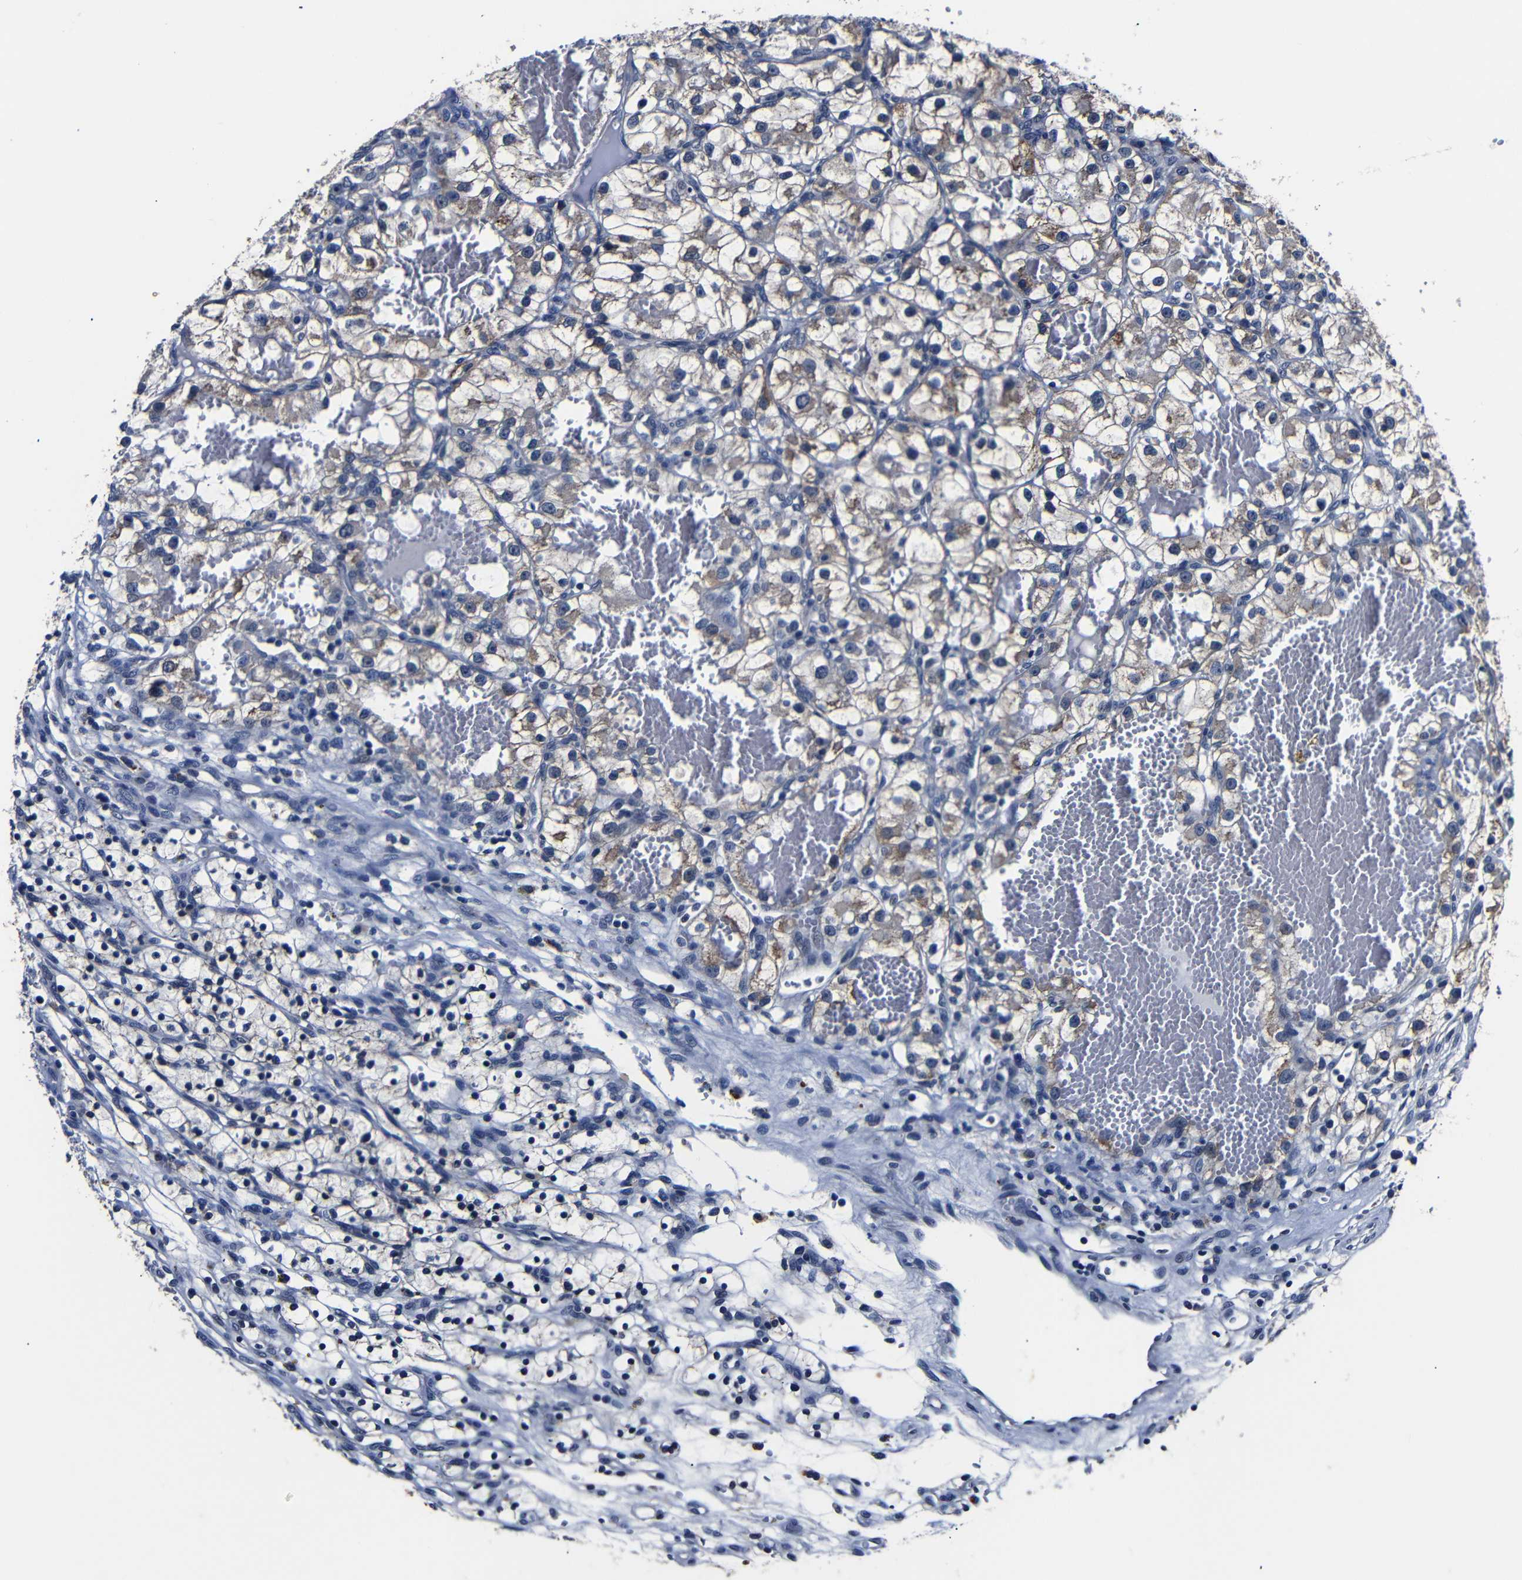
{"staining": {"intensity": "weak", "quantity": "<25%", "location": "cytoplasmic/membranous"}, "tissue": "renal cancer", "cell_type": "Tumor cells", "image_type": "cancer", "snomed": [{"axis": "morphology", "description": "Adenocarcinoma, NOS"}, {"axis": "topography", "description": "Kidney"}], "caption": "Renal cancer (adenocarcinoma) was stained to show a protein in brown. There is no significant expression in tumor cells.", "gene": "DEPP1", "patient": {"sex": "female", "age": 57}}